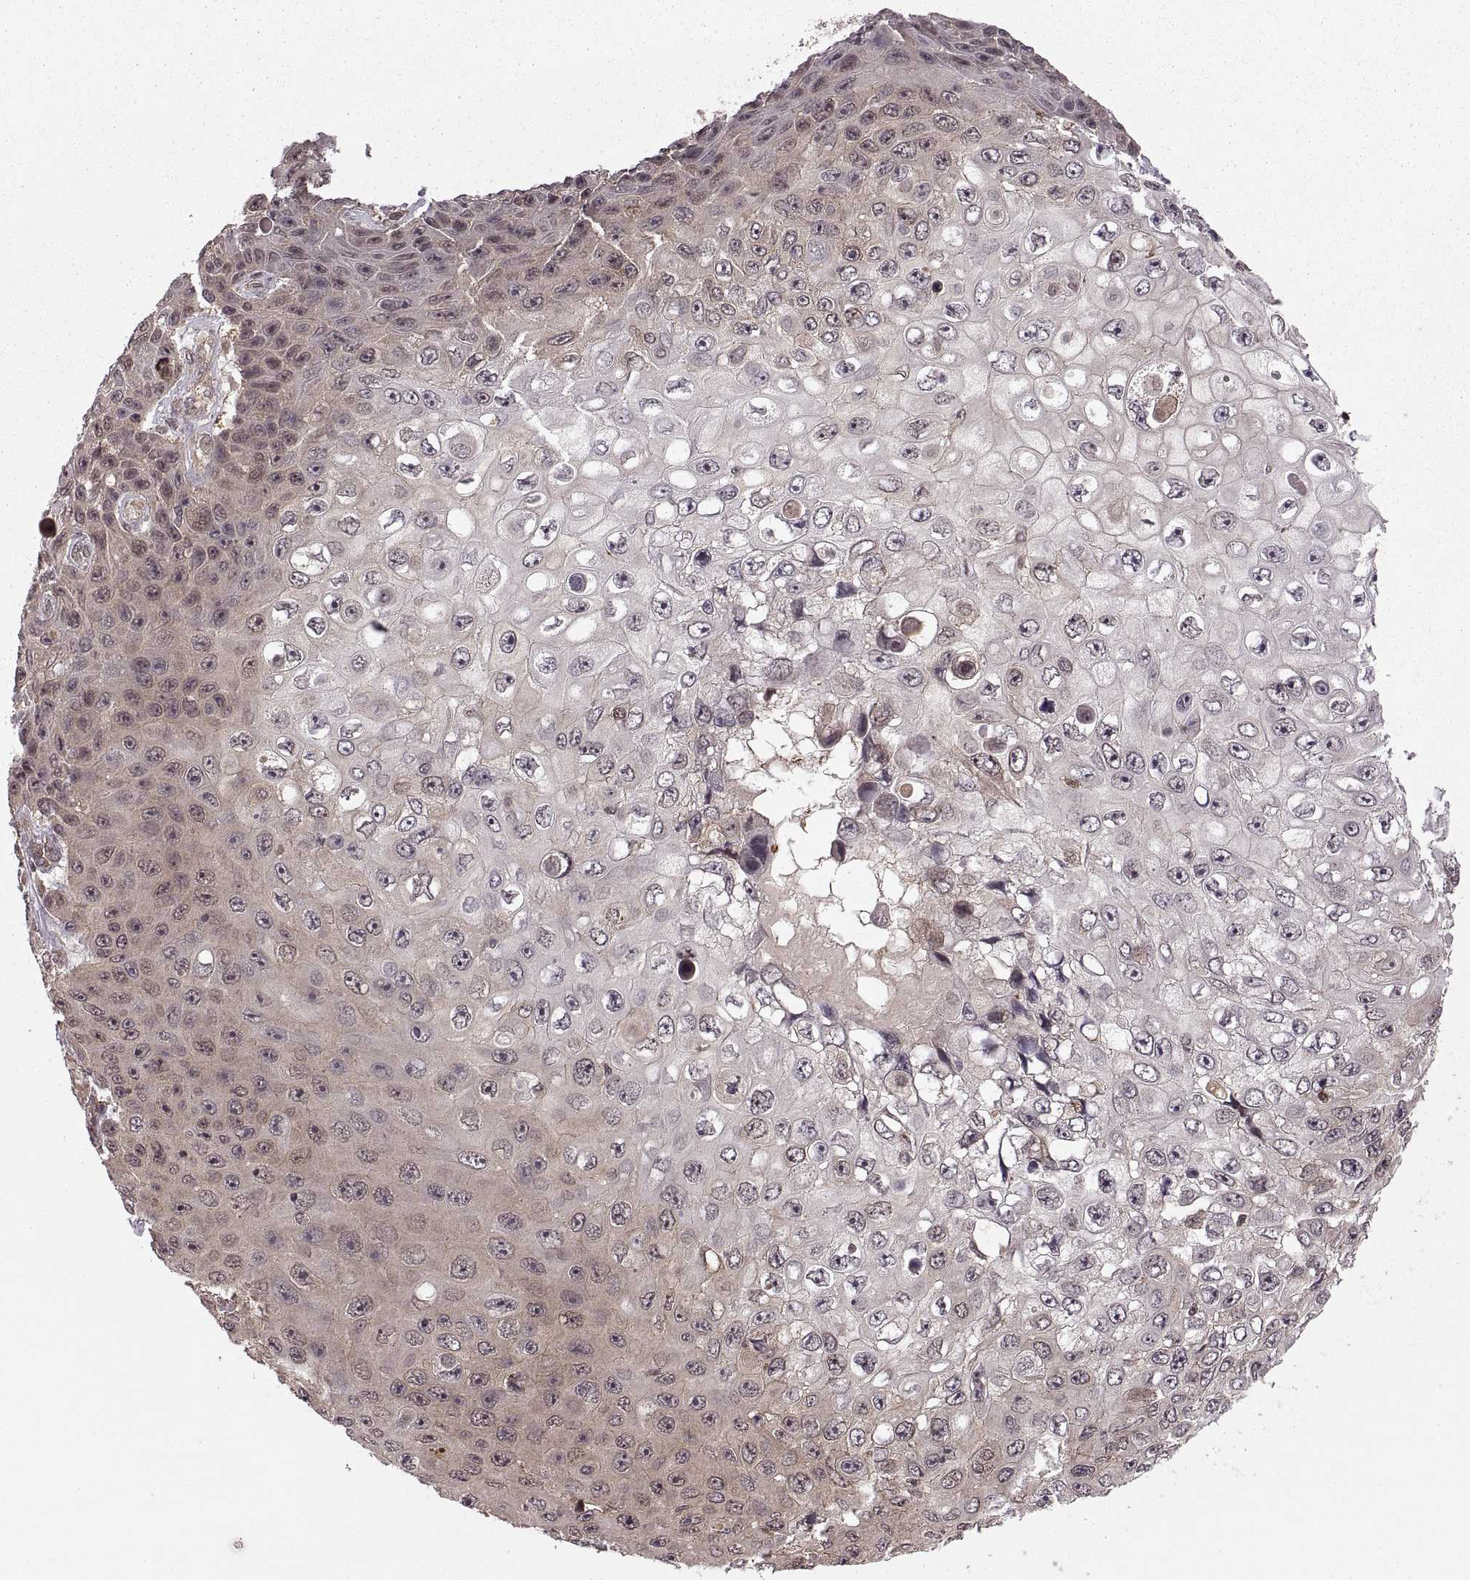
{"staining": {"intensity": "weak", "quantity": "<25%", "location": "cytoplasmic/membranous"}, "tissue": "skin cancer", "cell_type": "Tumor cells", "image_type": "cancer", "snomed": [{"axis": "morphology", "description": "Squamous cell carcinoma, NOS"}, {"axis": "topography", "description": "Skin"}], "caption": "The micrograph exhibits no staining of tumor cells in squamous cell carcinoma (skin).", "gene": "DEDD", "patient": {"sex": "male", "age": 82}}